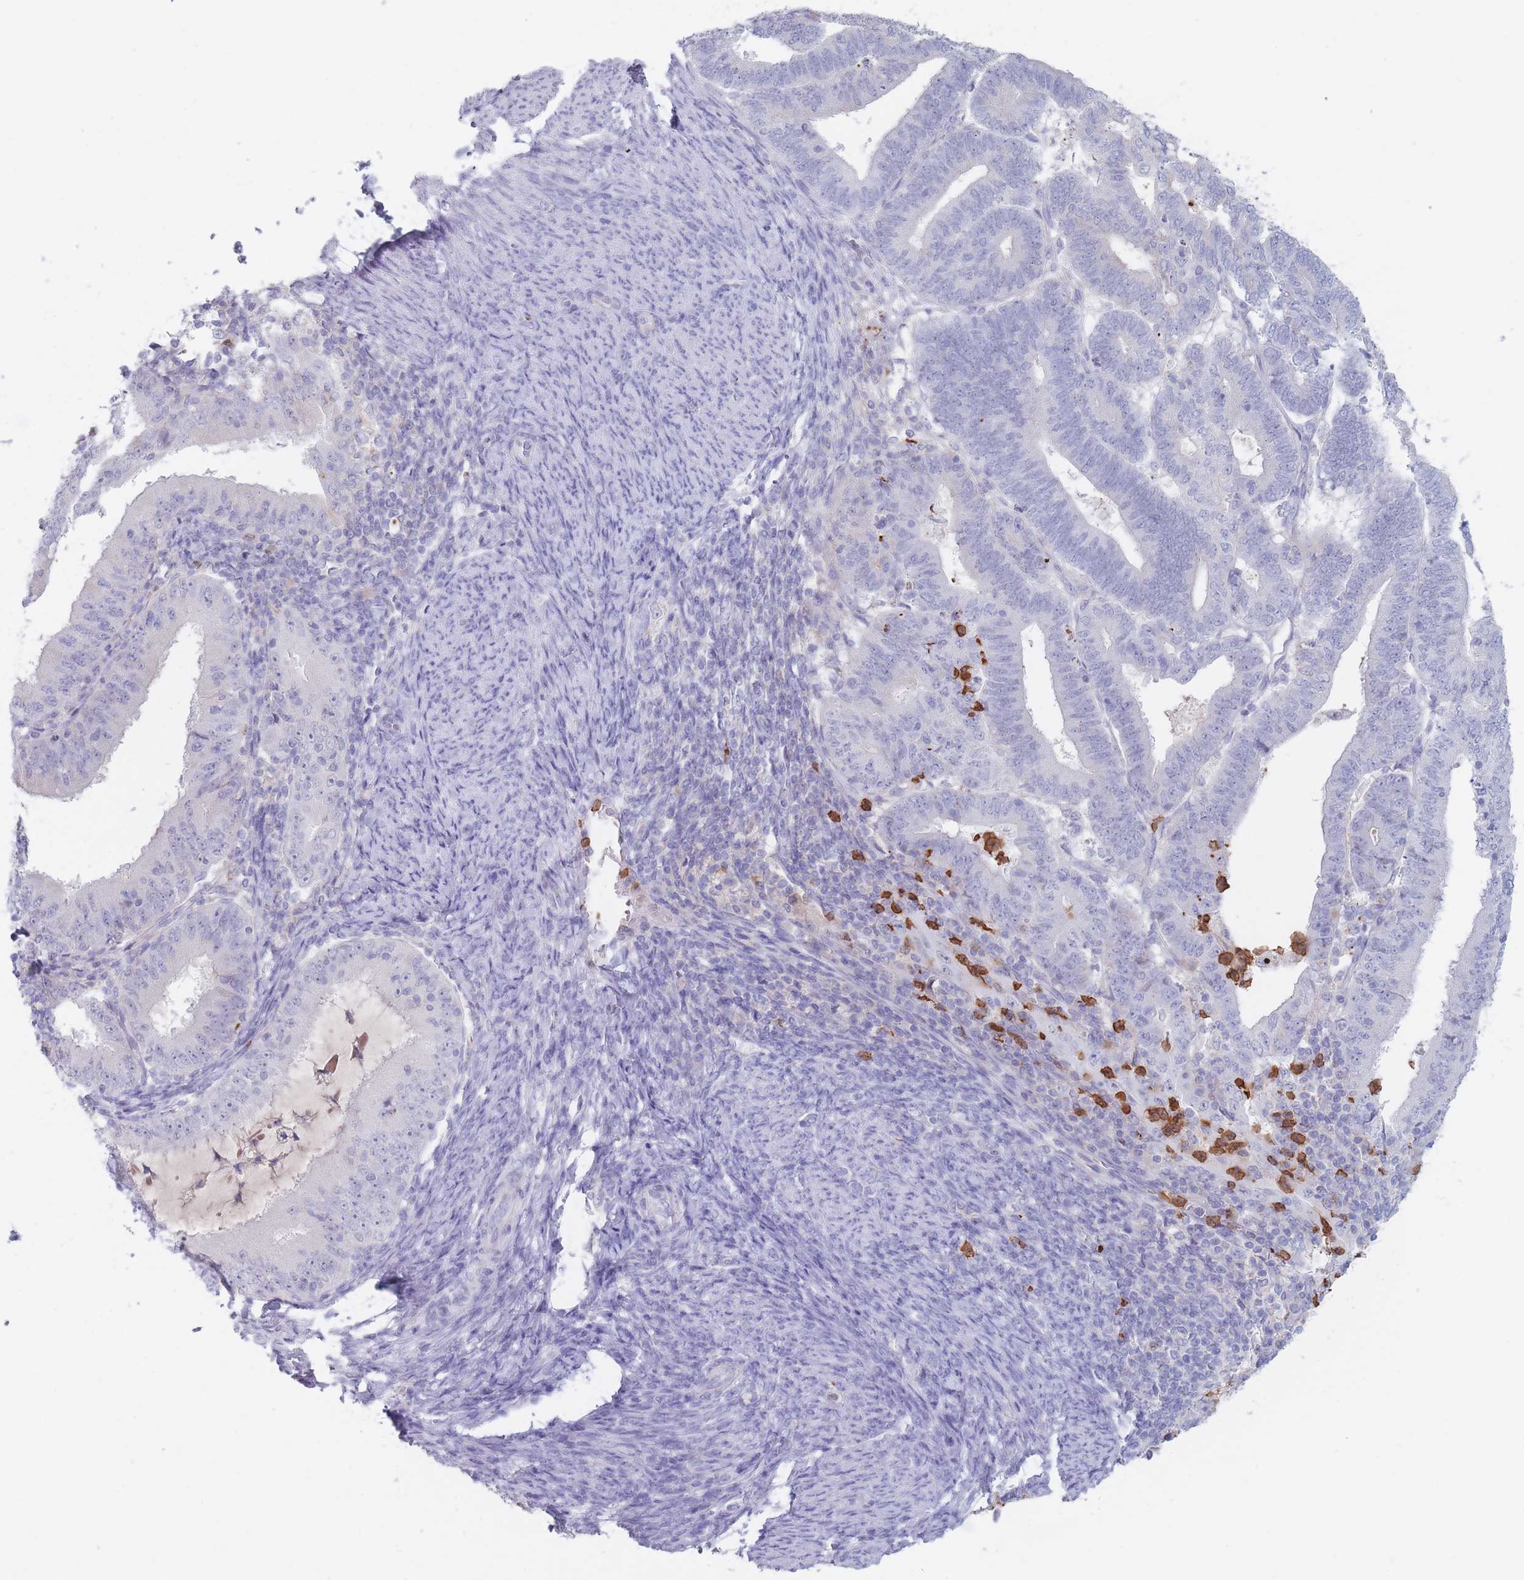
{"staining": {"intensity": "negative", "quantity": "none", "location": "none"}, "tissue": "endometrial cancer", "cell_type": "Tumor cells", "image_type": "cancer", "snomed": [{"axis": "morphology", "description": "Adenocarcinoma, NOS"}, {"axis": "topography", "description": "Endometrium"}], "caption": "This is an immunohistochemistry photomicrograph of endometrial cancer. There is no positivity in tumor cells.", "gene": "ATP1A3", "patient": {"sex": "female", "age": 70}}